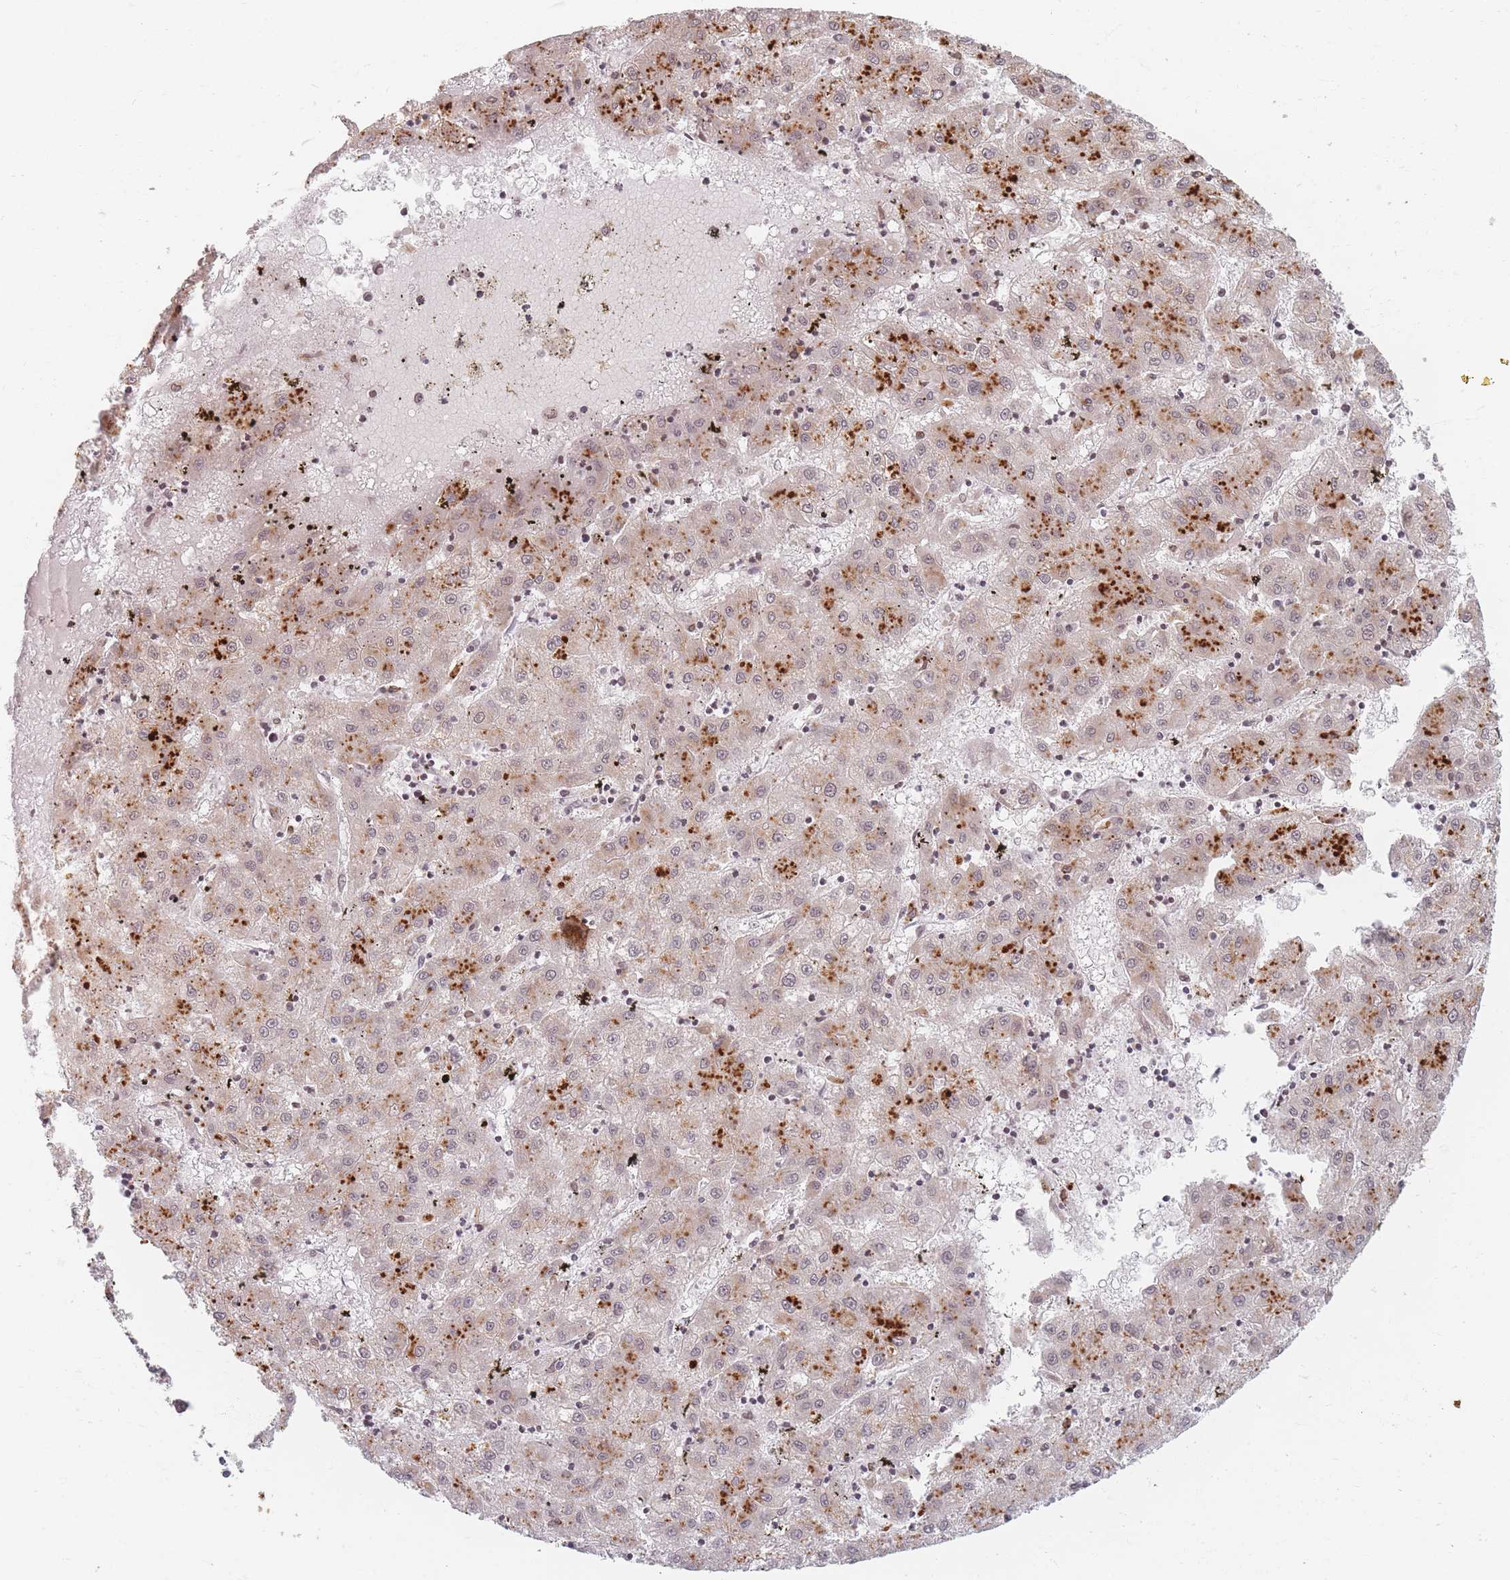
{"staining": {"intensity": "moderate", "quantity": "25%-75%", "location": "cytoplasmic/membranous"}, "tissue": "liver cancer", "cell_type": "Tumor cells", "image_type": "cancer", "snomed": [{"axis": "morphology", "description": "Carcinoma, Hepatocellular, NOS"}, {"axis": "topography", "description": "Liver"}], "caption": "Immunohistochemical staining of human liver cancer exhibits medium levels of moderate cytoplasmic/membranous positivity in approximately 25%-75% of tumor cells. (Stains: DAB in brown, nuclei in blue, Microscopy: brightfield microscopy at high magnification).", "gene": "SPATA45", "patient": {"sex": "male", "age": 72}}